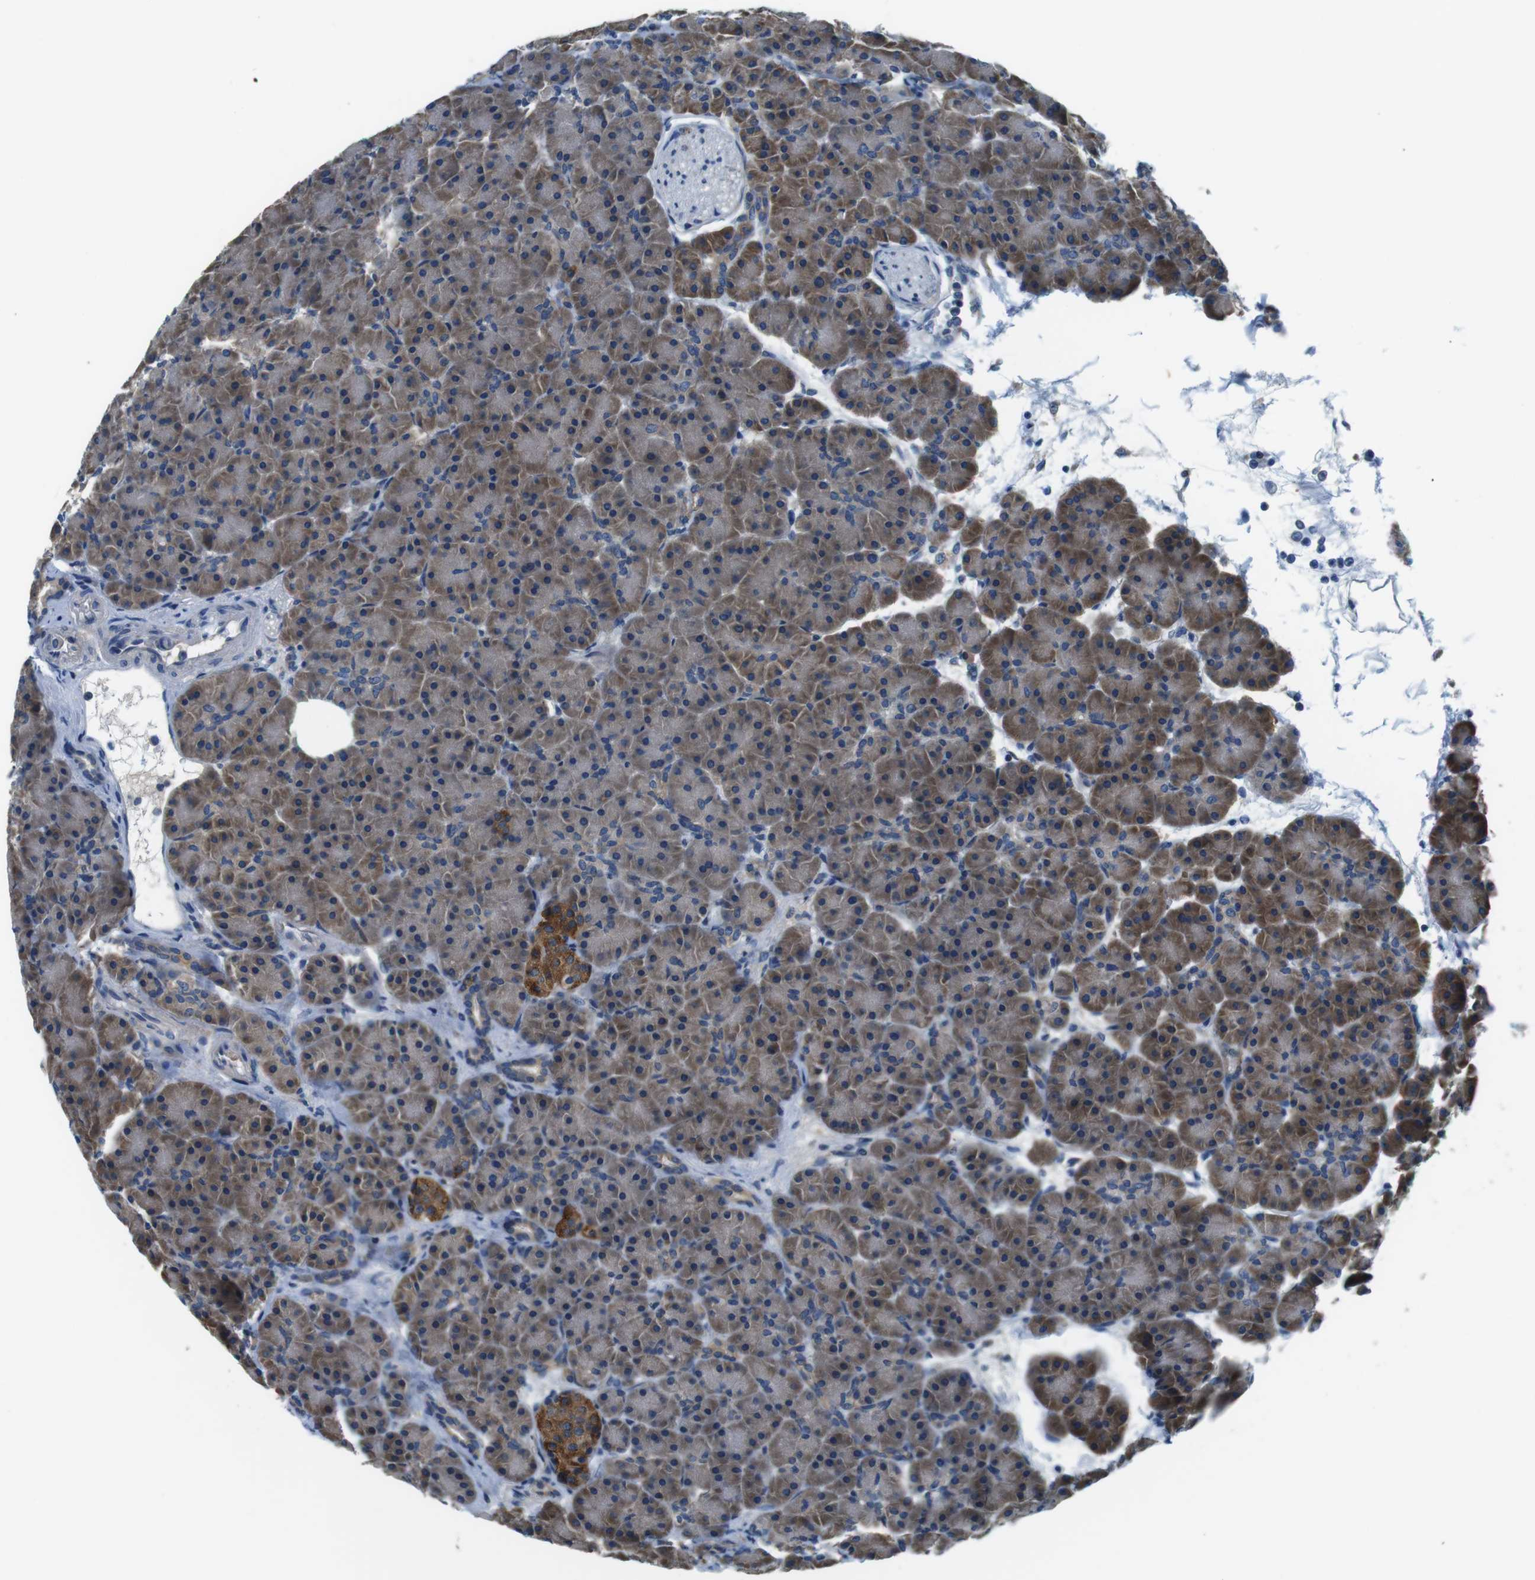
{"staining": {"intensity": "moderate", "quantity": "25%-75%", "location": "cytoplasmic/membranous"}, "tissue": "pancreas", "cell_type": "Exocrine glandular cells", "image_type": "normal", "snomed": [{"axis": "morphology", "description": "Normal tissue, NOS"}, {"axis": "topography", "description": "Pancreas"}], "caption": "Immunohistochemistry (IHC) of unremarkable human pancreas displays medium levels of moderate cytoplasmic/membranous positivity in about 25%-75% of exocrine glandular cells.", "gene": "DENND4C", "patient": {"sex": "male", "age": 66}}